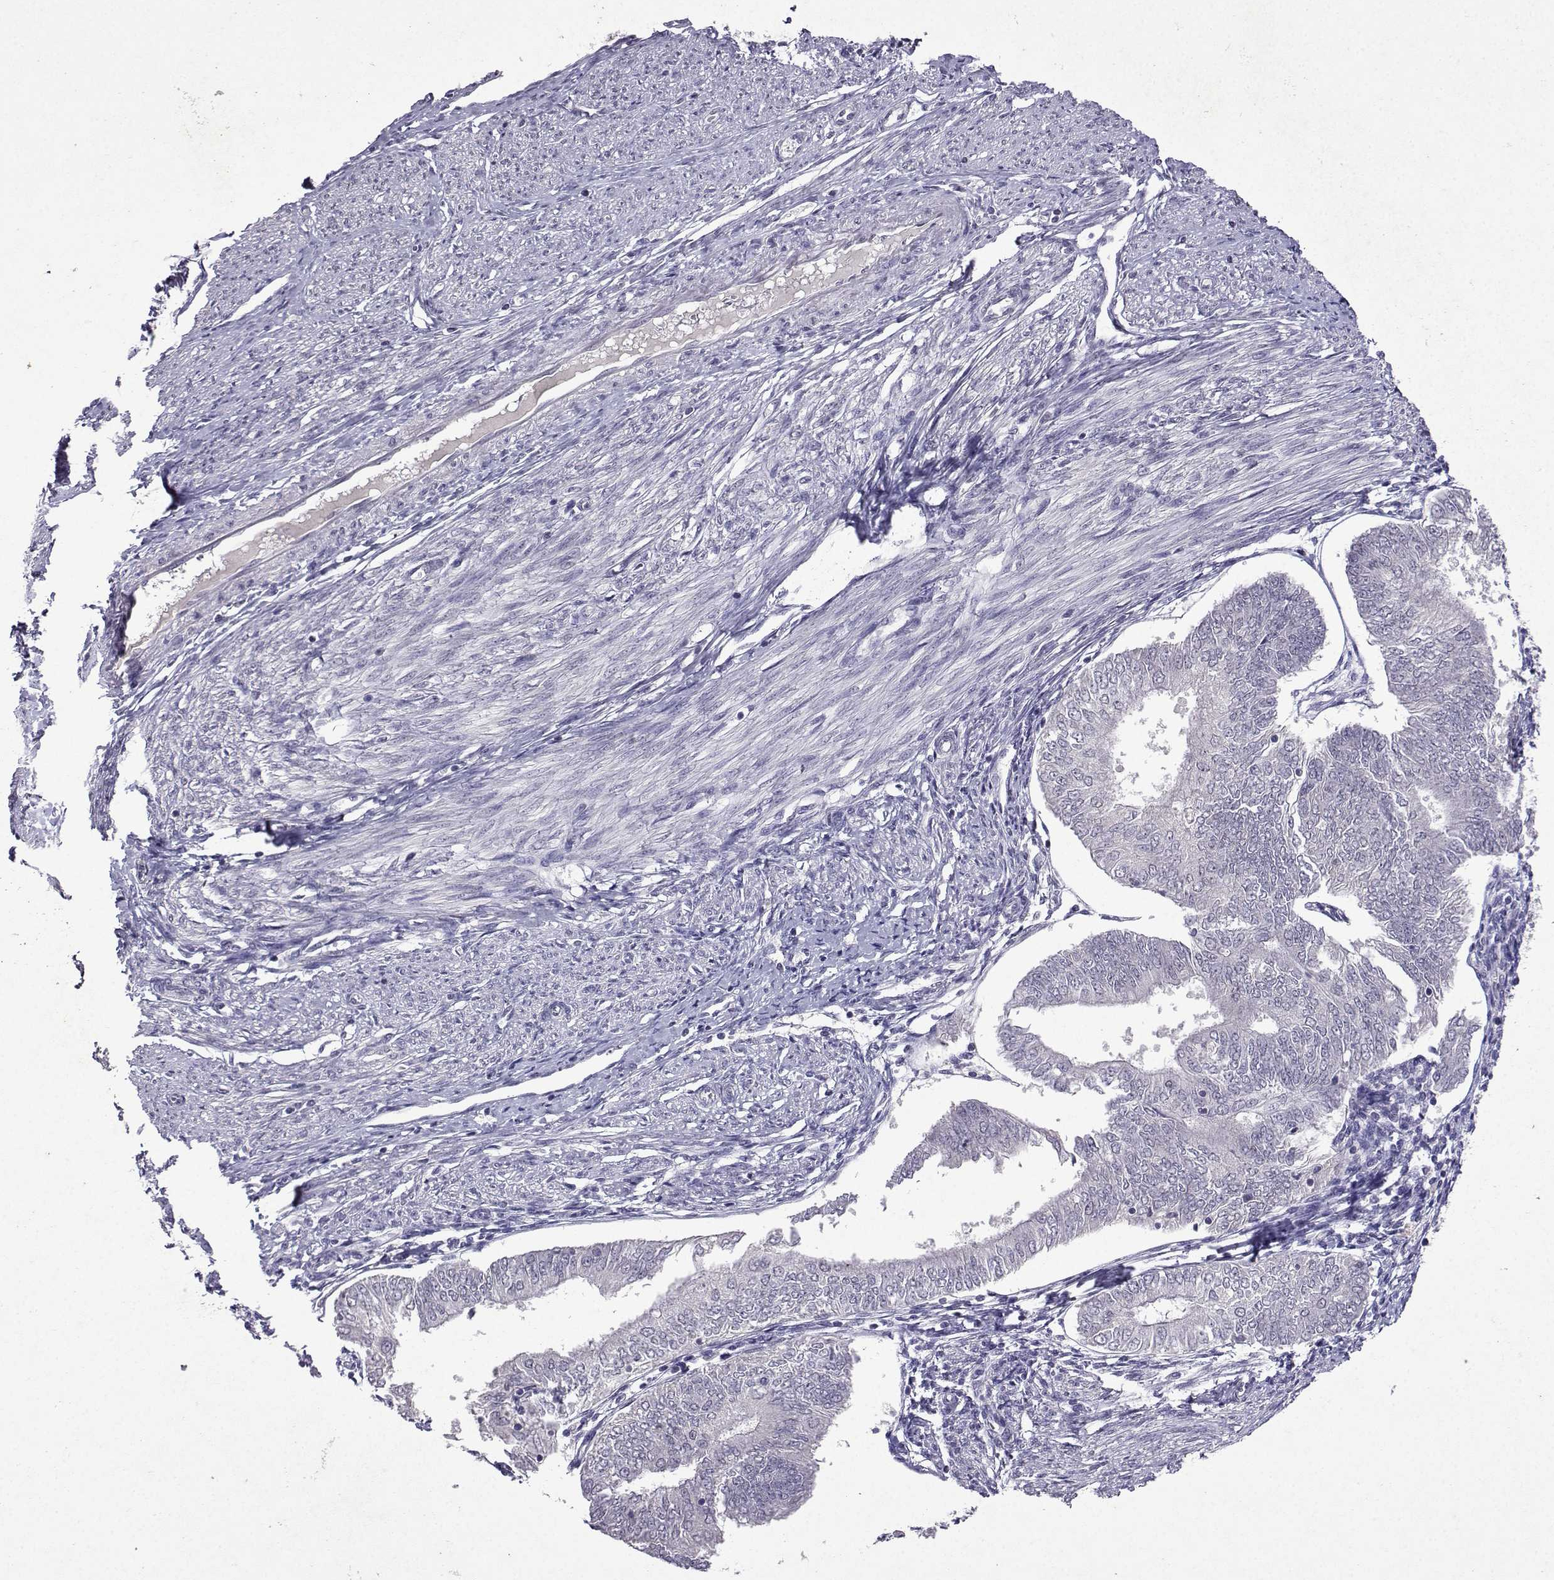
{"staining": {"intensity": "negative", "quantity": "none", "location": "none"}, "tissue": "endometrial cancer", "cell_type": "Tumor cells", "image_type": "cancer", "snomed": [{"axis": "morphology", "description": "Adenocarcinoma, NOS"}, {"axis": "topography", "description": "Endometrium"}], "caption": "An image of human adenocarcinoma (endometrial) is negative for staining in tumor cells.", "gene": "CCL28", "patient": {"sex": "female", "age": 58}}